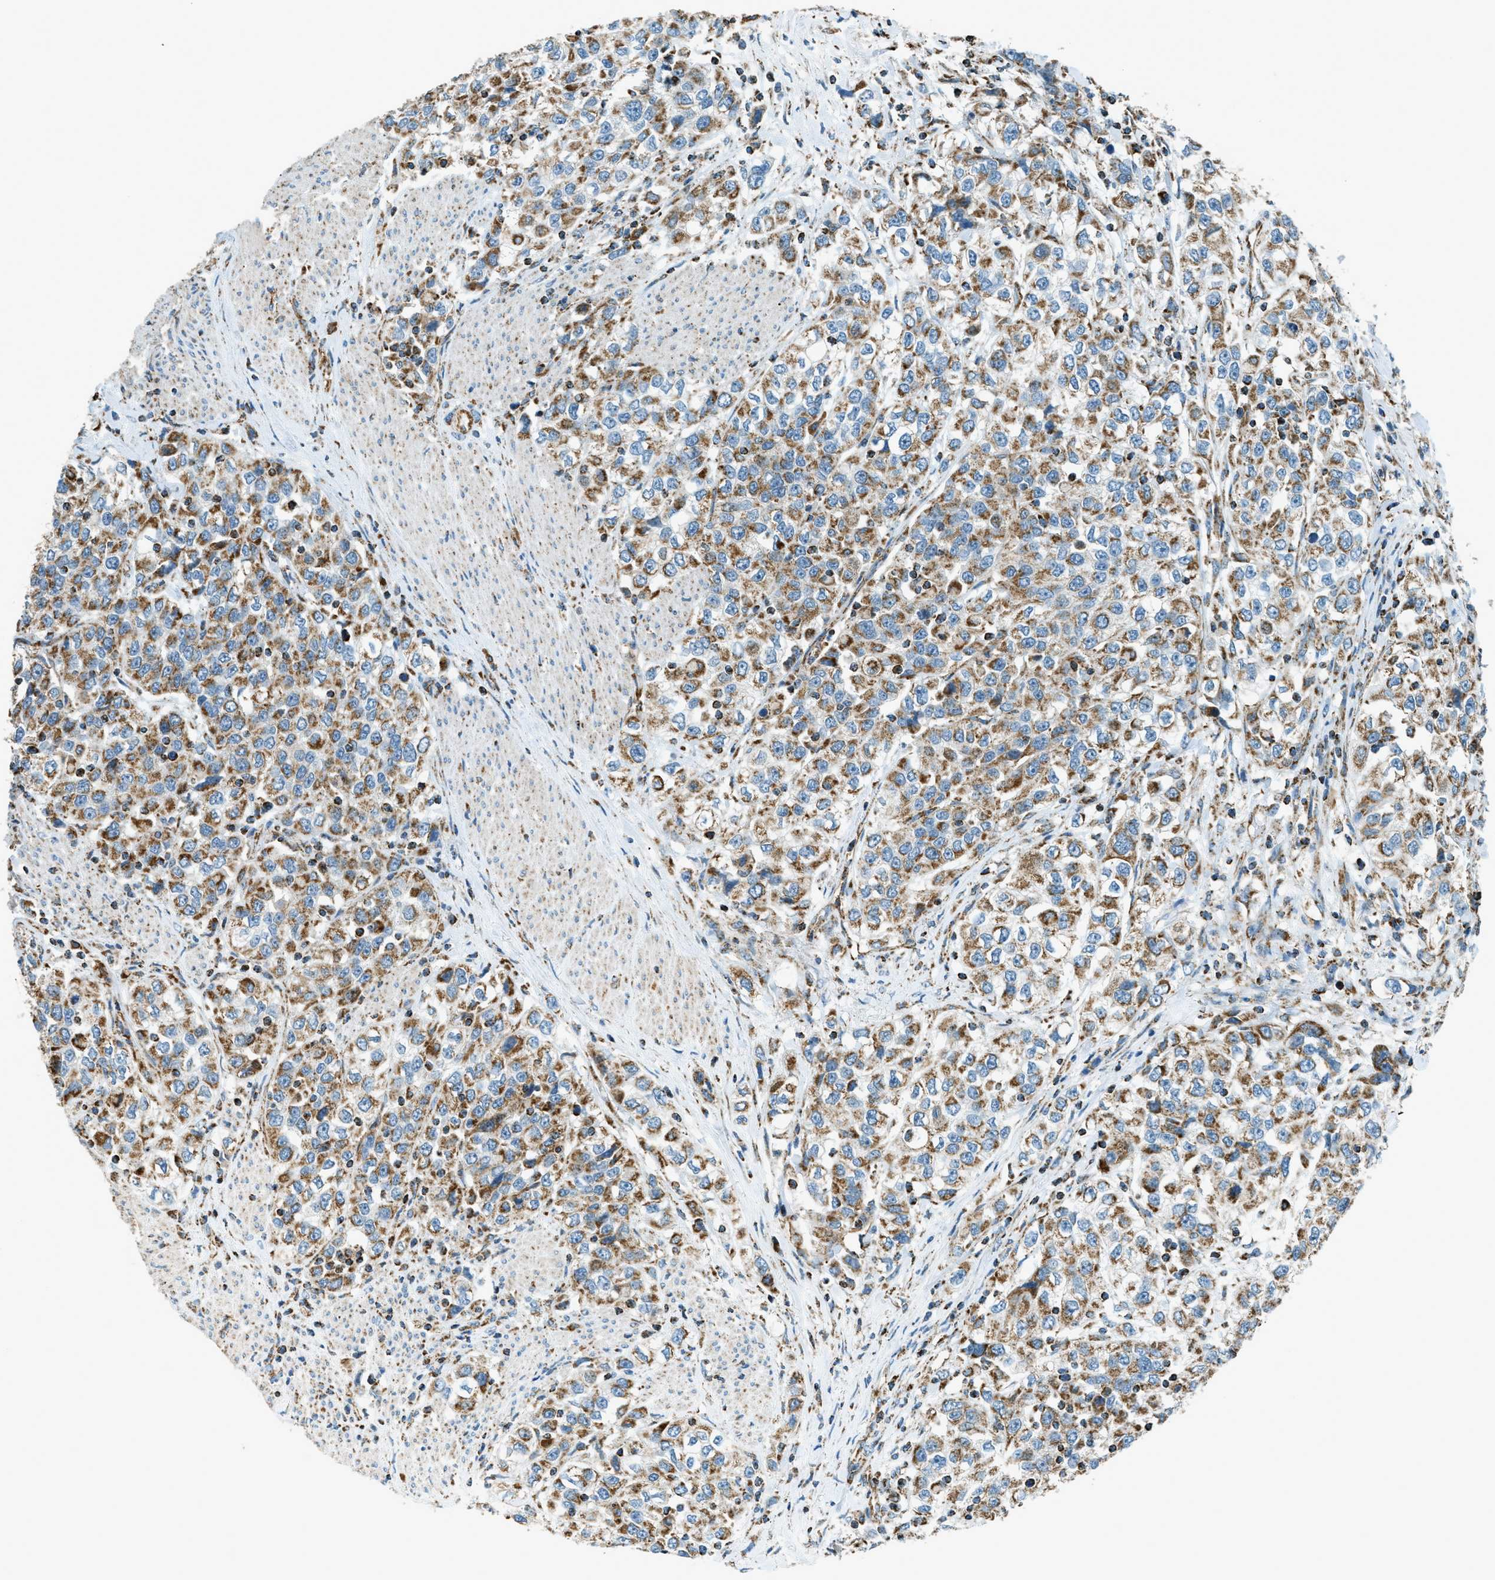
{"staining": {"intensity": "moderate", "quantity": ">75%", "location": "cytoplasmic/membranous"}, "tissue": "urothelial cancer", "cell_type": "Tumor cells", "image_type": "cancer", "snomed": [{"axis": "morphology", "description": "Urothelial carcinoma, High grade"}, {"axis": "topography", "description": "Urinary bladder"}], "caption": "High-grade urothelial carcinoma stained with a brown dye reveals moderate cytoplasmic/membranous positive expression in about >75% of tumor cells.", "gene": "CHST15", "patient": {"sex": "female", "age": 80}}